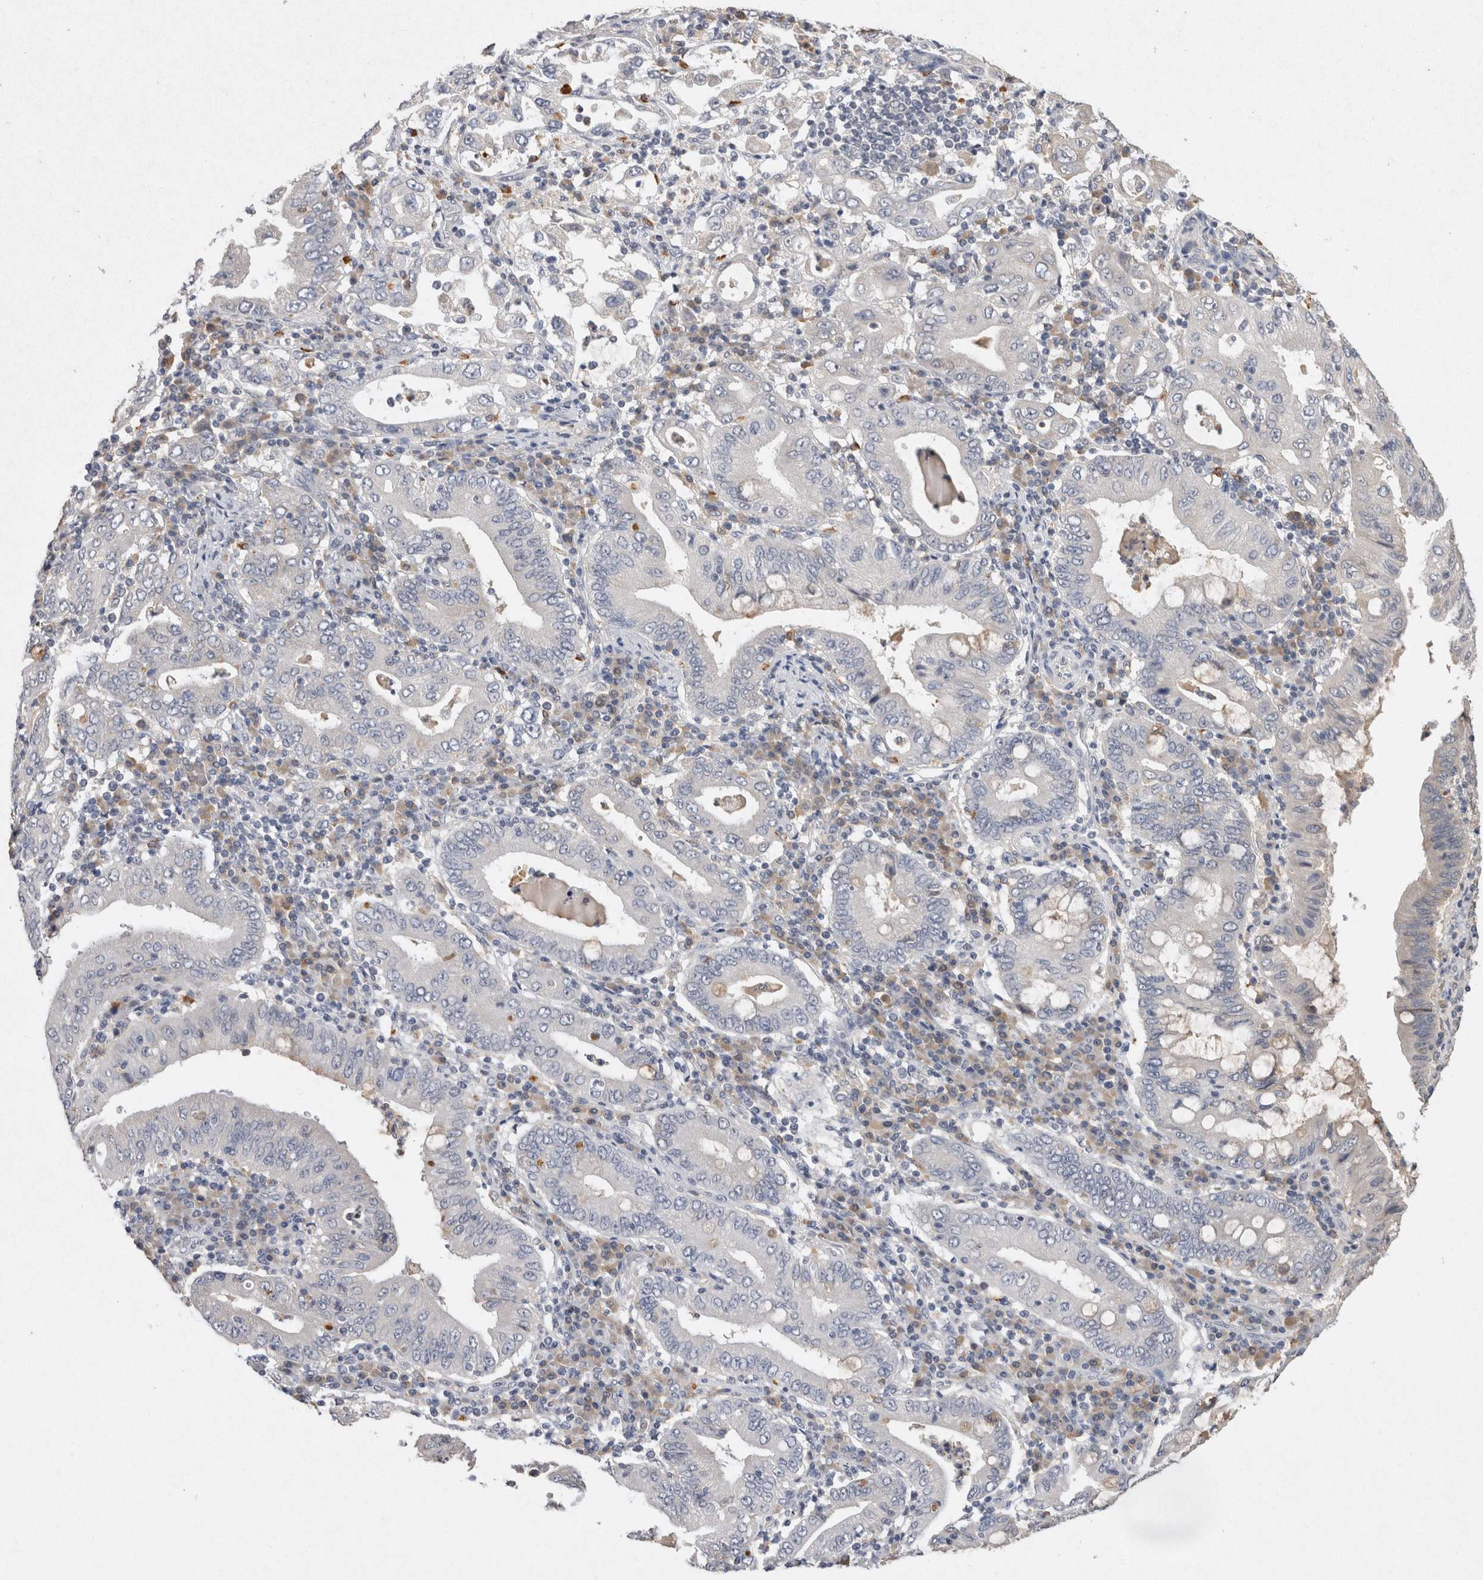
{"staining": {"intensity": "negative", "quantity": "none", "location": "none"}, "tissue": "stomach cancer", "cell_type": "Tumor cells", "image_type": "cancer", "snomed": [{"axis": "morphology", "description": "Normal tissue, NOS"}, {"axis": "morphology", "description": "Adenocarcinoma, NOS"}, {"axis": "topography", "description": "Esophagus"}, {"axis": "topography", "description": "Stomach, upper"}, {"axis": "topography", "description": "Peripheral nerve tissue"}], "caption": "High power microscopy photomicrograph of an immunohistochemistry histopathology image of stomach cancer, revealing no significant positivity in tumor cells.", "gene": "VSIG4", "patient": {"sex": "male", "age": 62}}